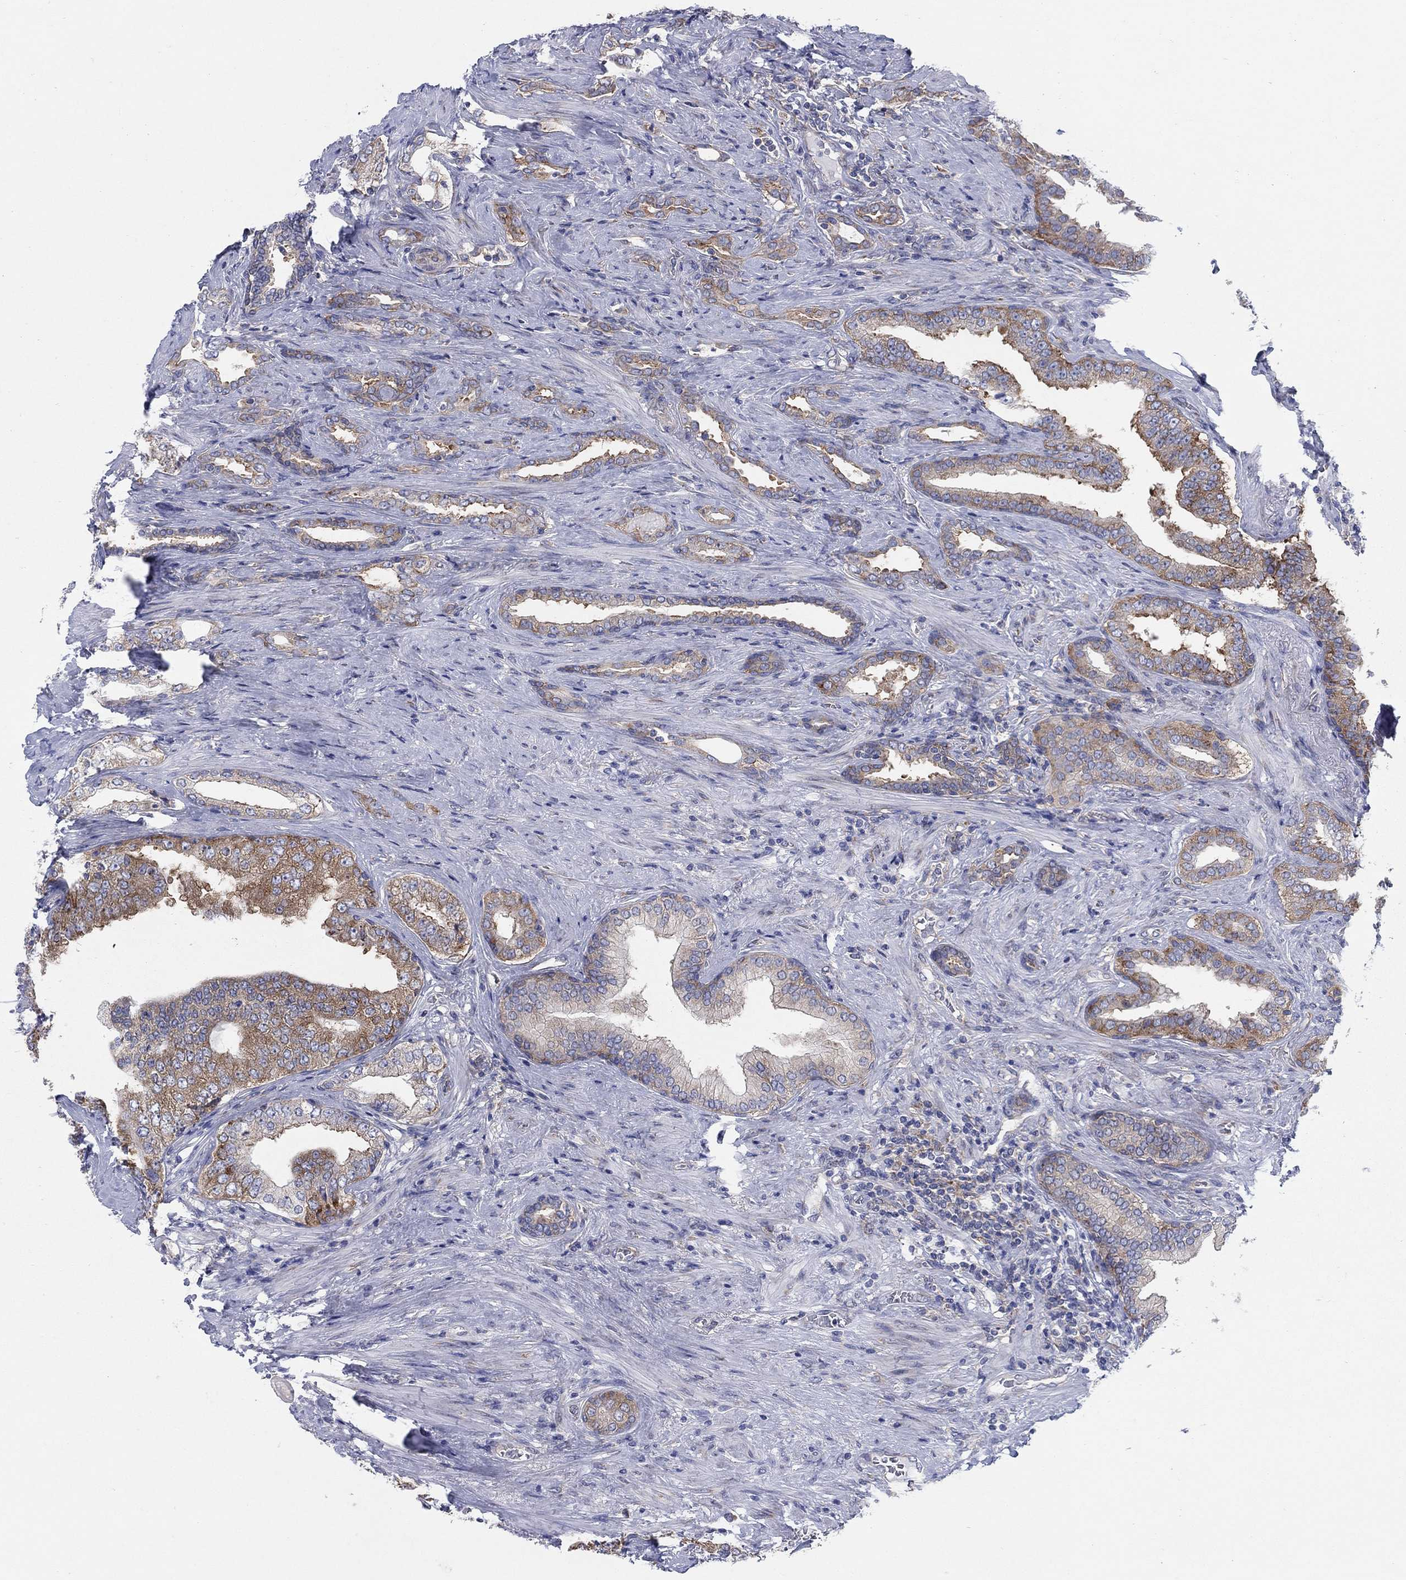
{"staining": {"intensity": "strong", "quantity": "25%-75%", "location": "cytoplasmic/membranous"}, "tissue": "prostate cancer", "cell_type": "Tumor cells", "image_type": "cancer", "snomed": [{"axis": "morphology", "description": "Adenocarcinoma, Low grade"}, {"axis": "topography", "description": "Prostate and seminal vesicle, NOS"}], "caption": "A high-resolution photomicrograph shows immunohistochemistry staining of adenocarcinoma (low-grade) (prostate), which shows strong cytoplasmic/membranous expression in approximately 25%-75% of tumor cells.", "gene": "TMEM59", "patient": {"sex": "male", "age": 61}}